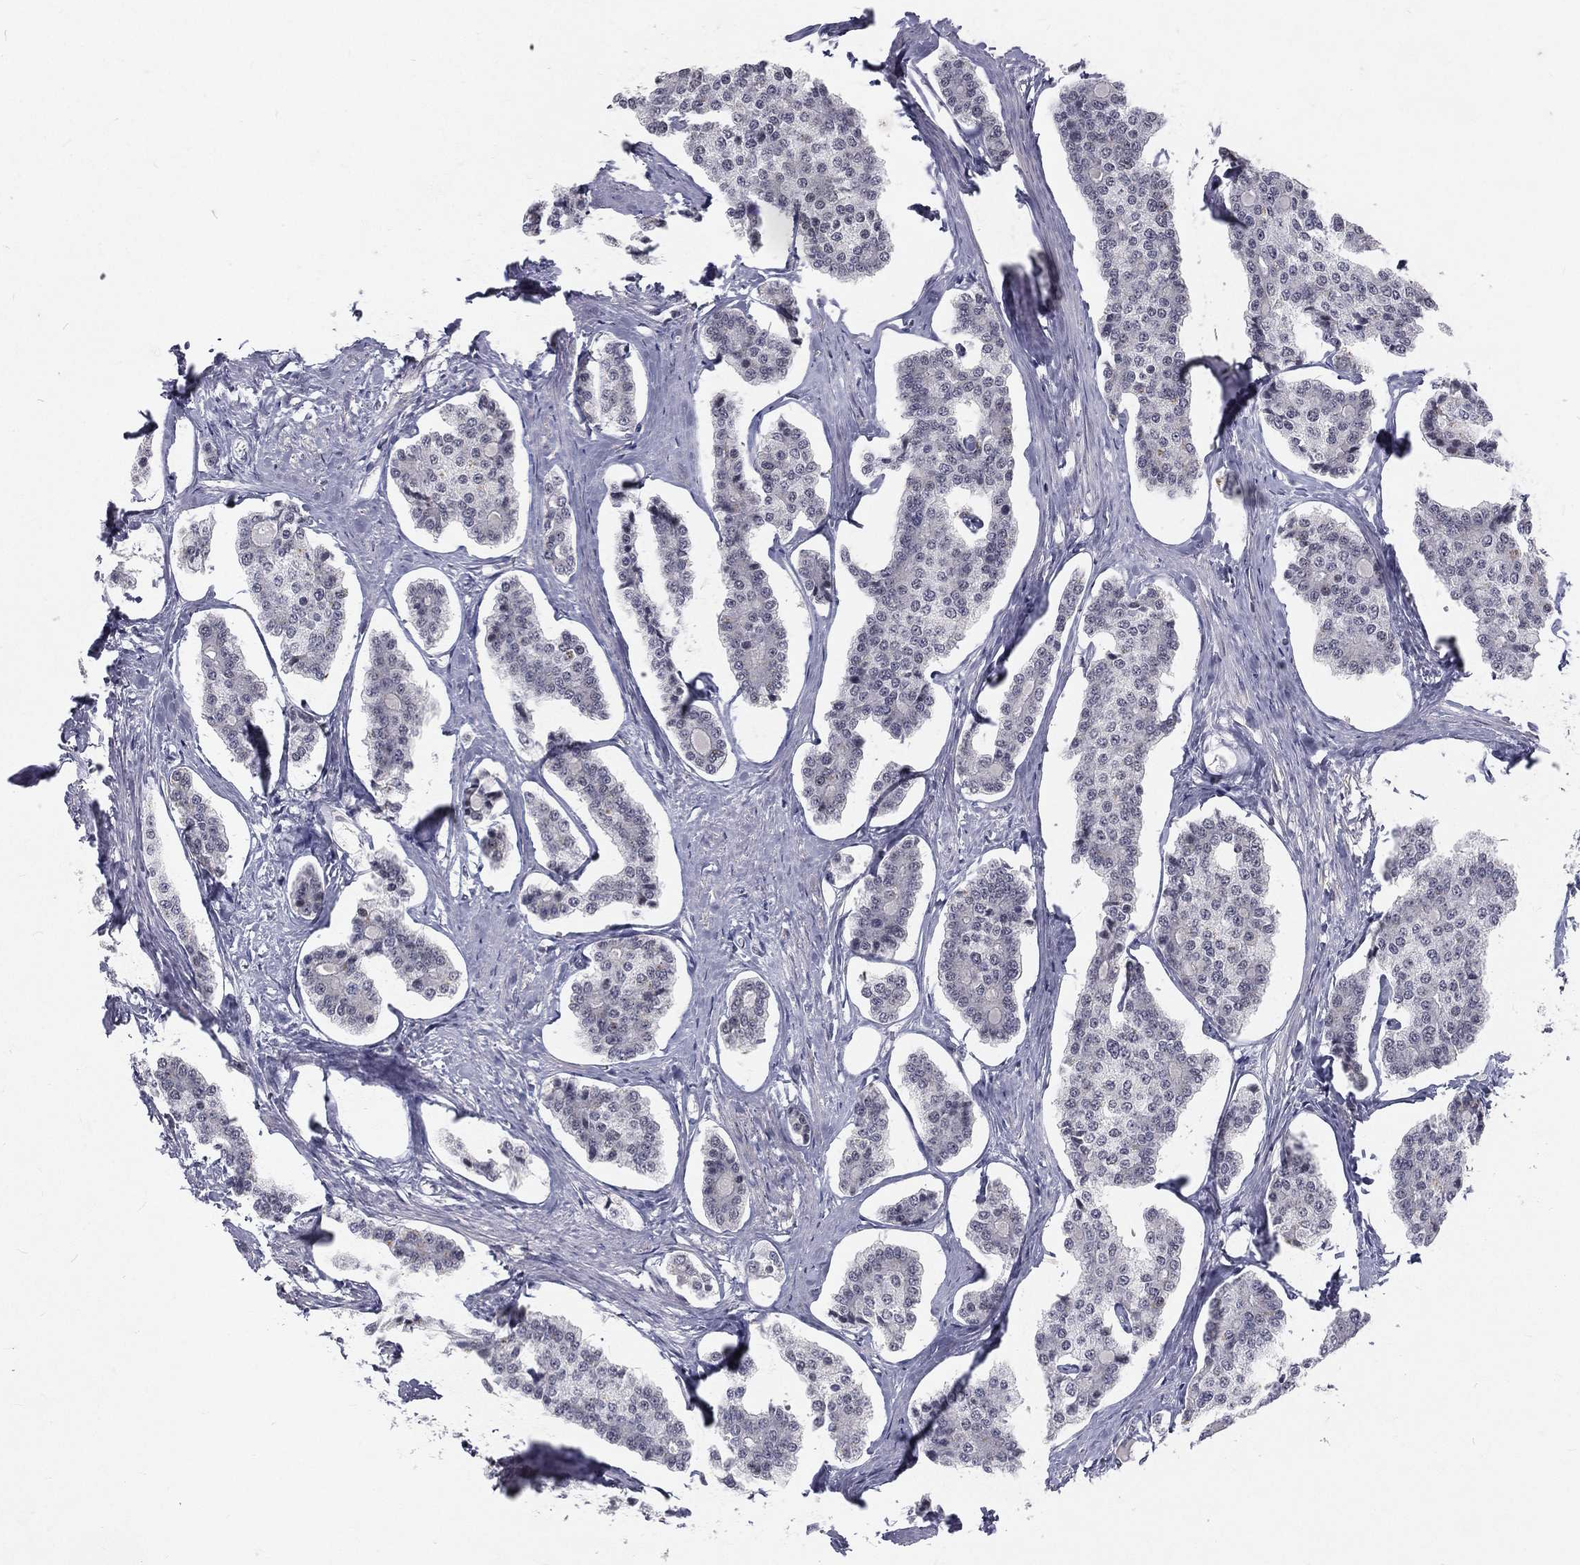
{"staining": {"intensity": "negative", "quantity": "none", "location": "none"}, "tissue": "carcinoid", "cell_type": "Tumor cells", "image_type": "cancer", "snomed": [{"axis": "morphology", "description": "Carcinoid, malignant, NOS"}, {"axis": "topography", "description": "Small intestine"}], "caption": "Immunohistochemistry (IHC) of carcinoid exhibits no staining in tumor cells.", "gene": "MORC2", "patient": {"sex": "female", "age": 65}}